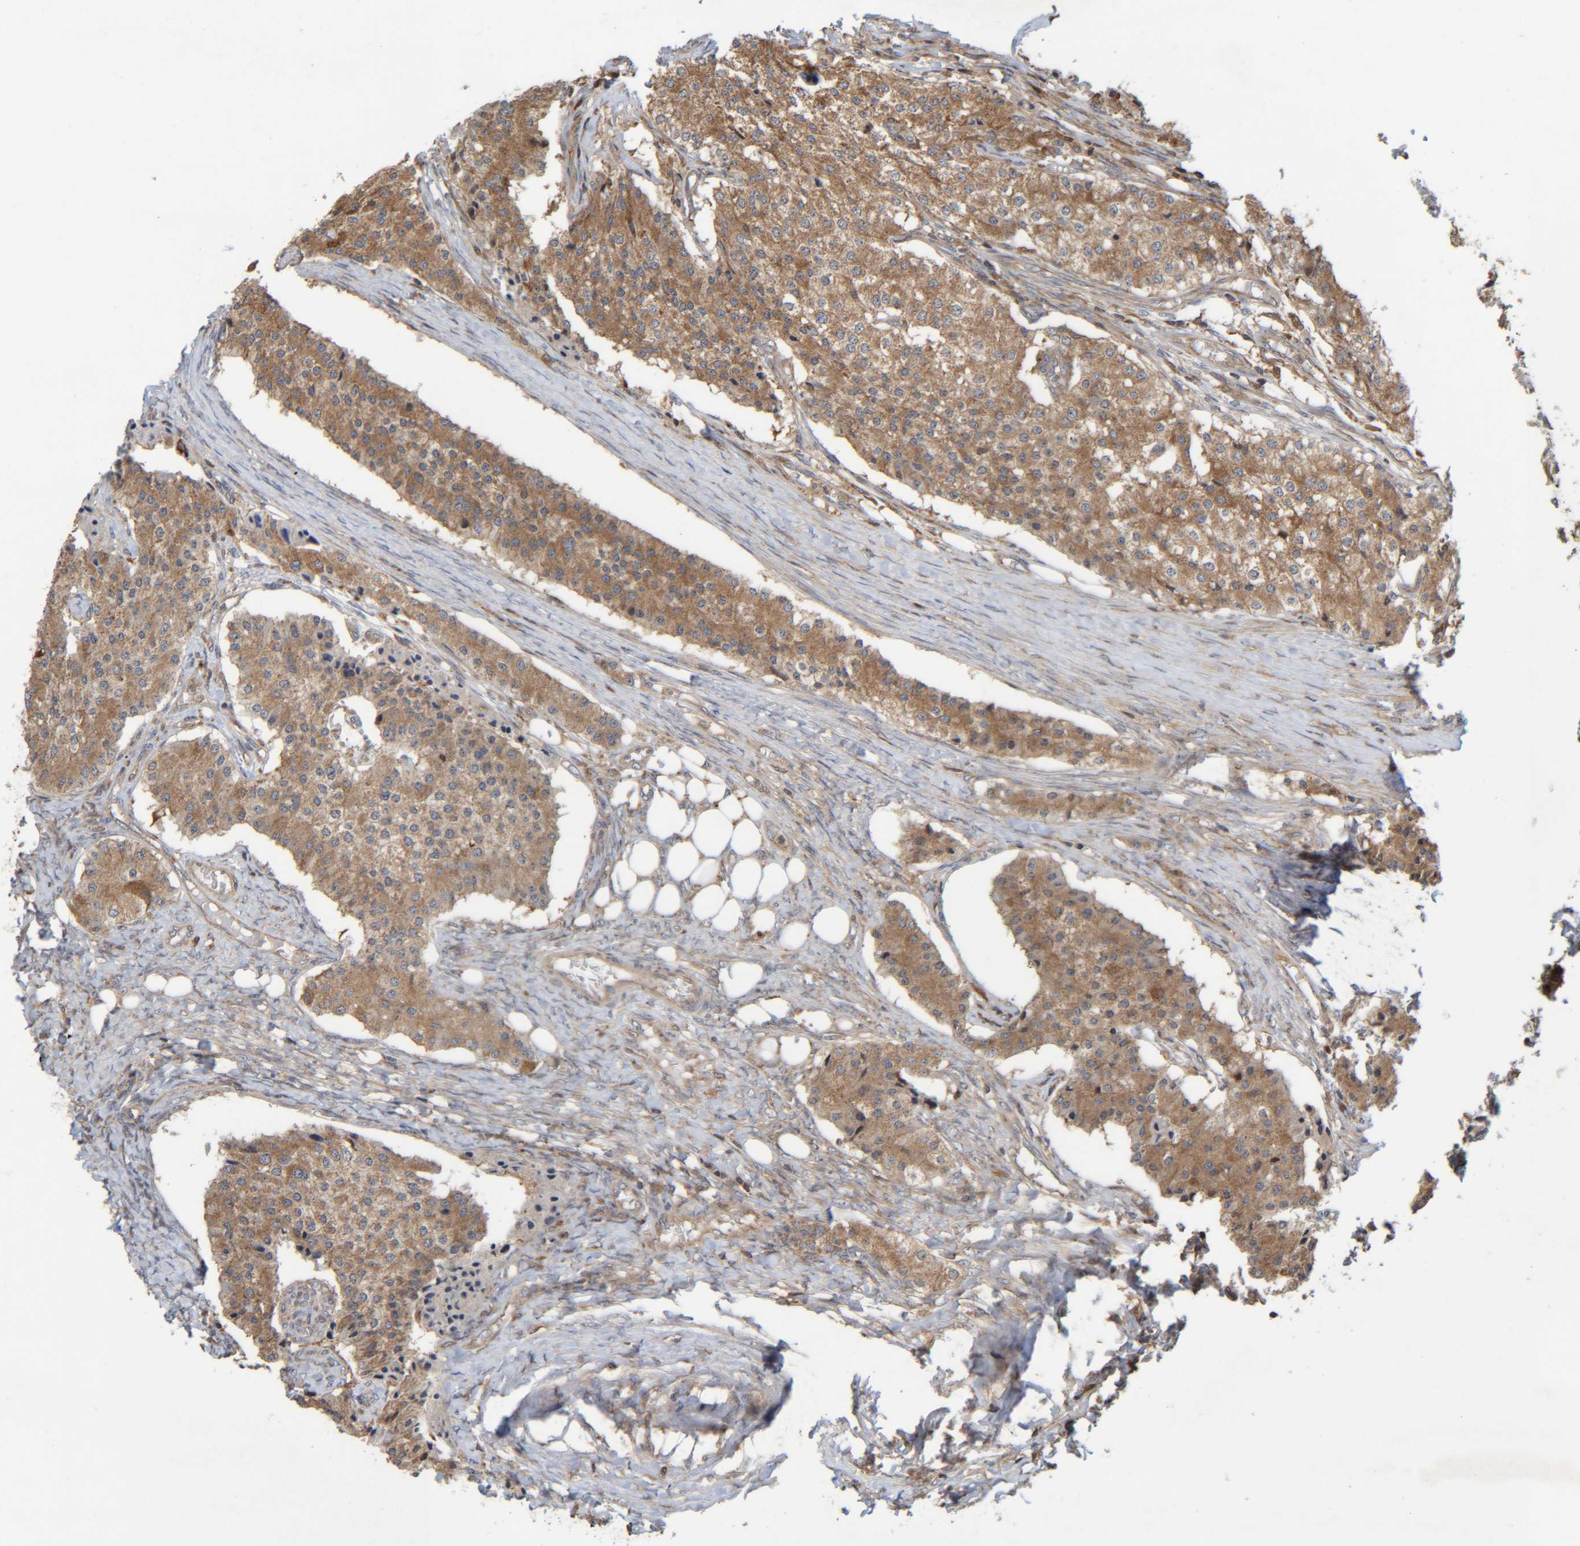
{"staining": {"intensity": "moderate", "quantity": ">75%", "location": "cytoplasmic/membranous"}, "tissue": "carcinoid", "cell_type": "Tumor cells", "image_type": "cancer", "snomed": [{"axis": "morphology", "description": "Carcinoid, malignant, NOS"}, {"axis": "topography", "description": "Colon"}], "caption": "Protein staining of carcinoid tissue shows moderate cytoplasmic/membranous staining in approximately >75% of tumor cells.", "gene": "CCDC57", "patient": {"sex": "female", "age": 52}}